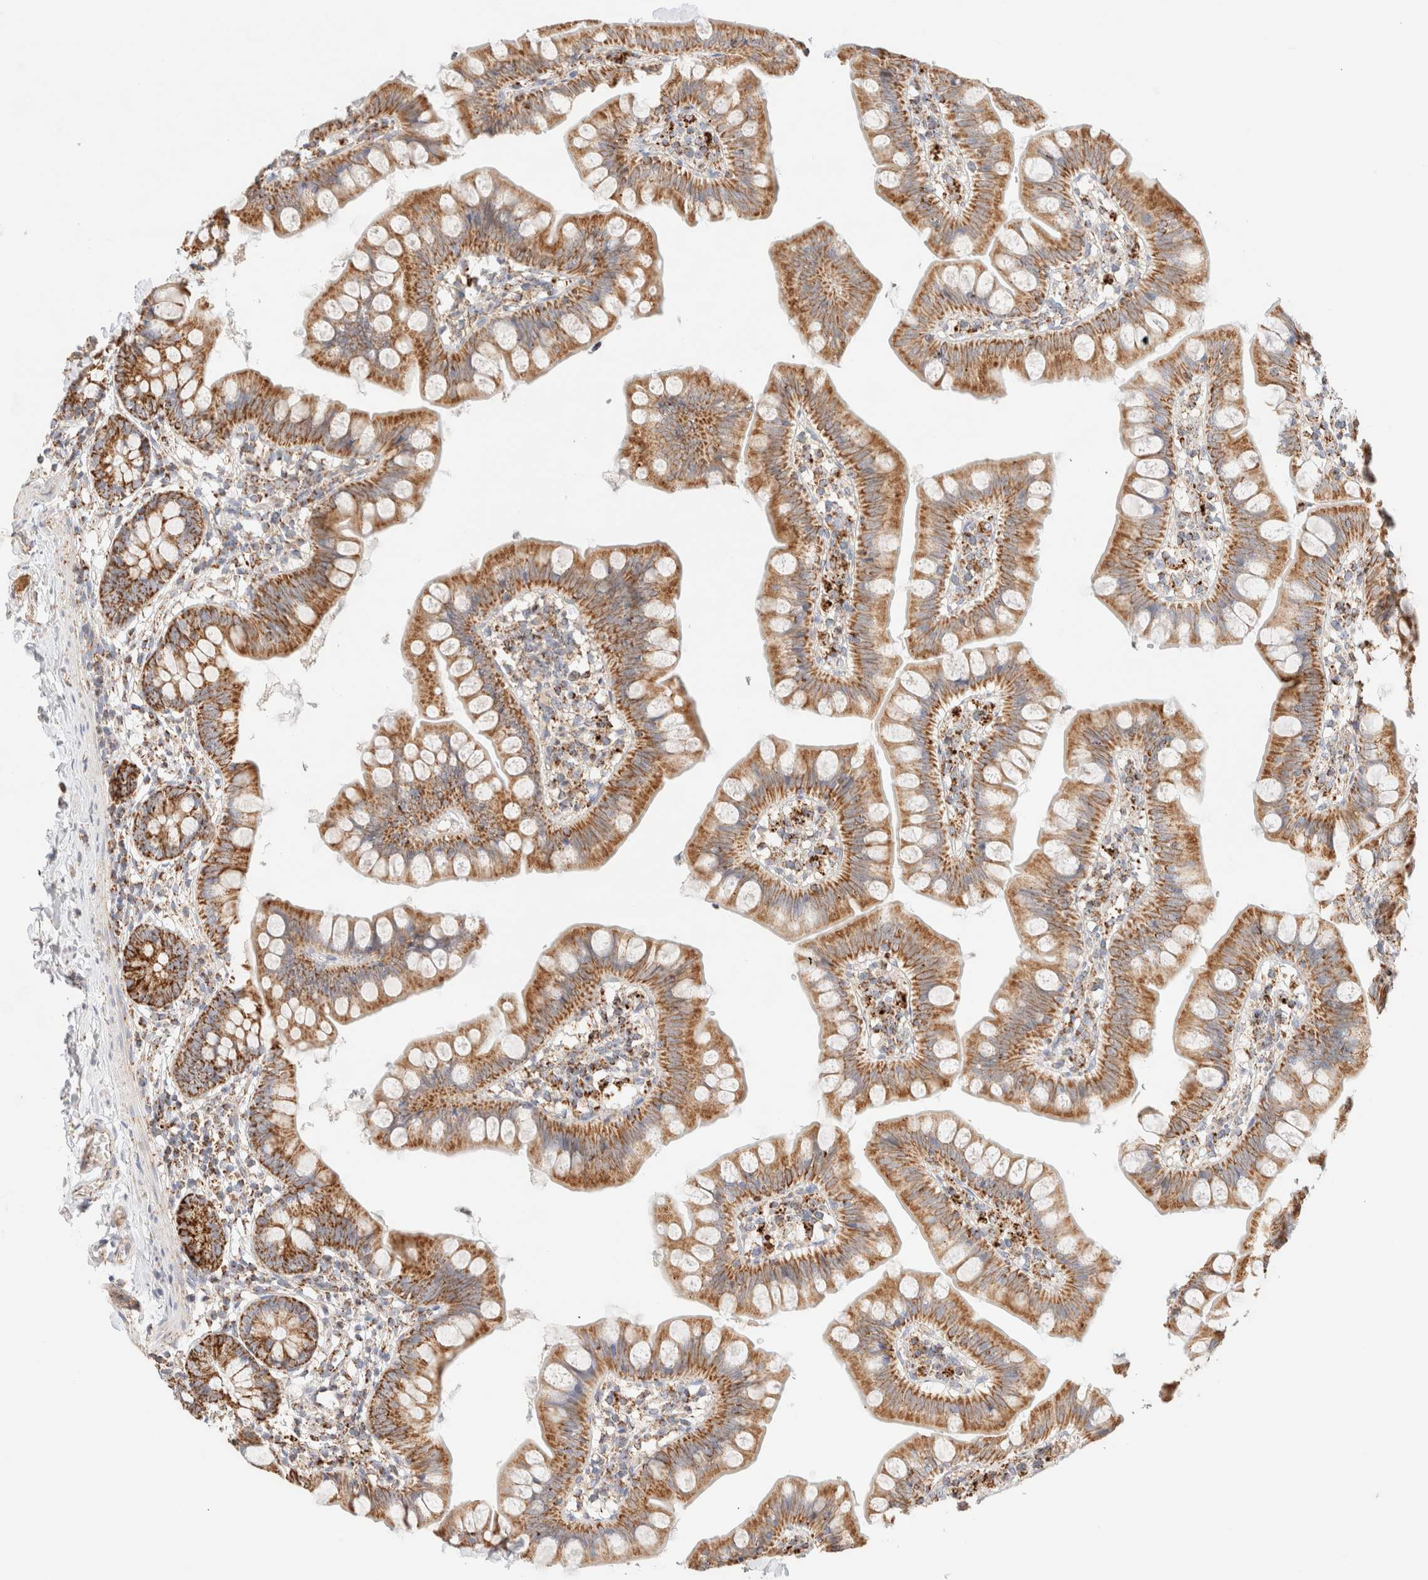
{"staining": {"intensity": "strong", "quantity": ">75%", "location": "cytoplasmic/membranous"}, "tissue": "small intestine", "cell_type": "Glandular cells", "image_type": "normal", "snomed": [{"axis": "morphology", "description": "Normal tissue, NOS"}, {"axis": "topography", "description": "Small intestine"}], "caption": "Protein staining of benign small intestine demonstrates strong cytoplasmic/membranous positivity in approximately >75% of glandular cells.", "gene": "PHB2", "patient": {"sex": "male", "age": 7}}